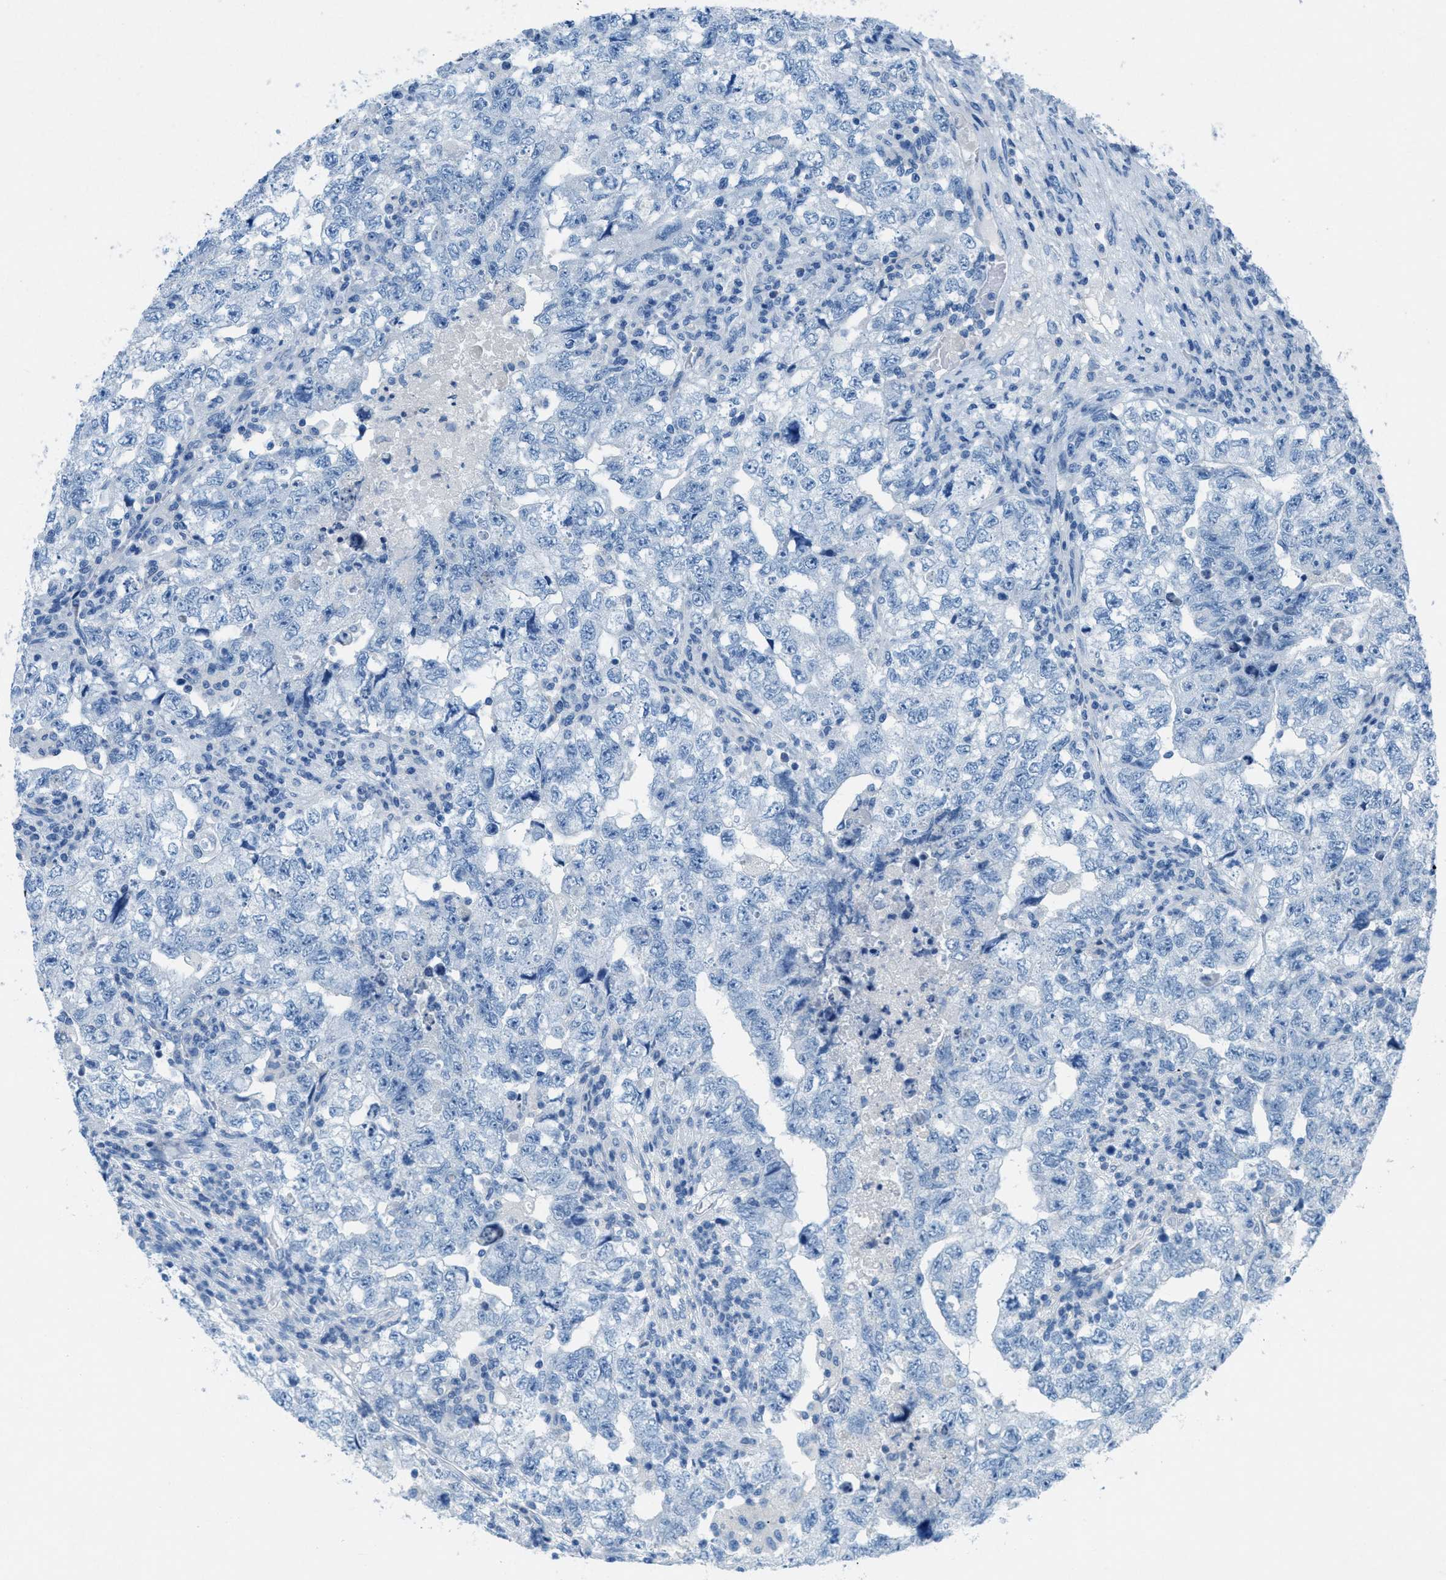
{"staining": {"intensity": "negative", "quantity": "none", "location": "none"}, "tissue": "testis cancer", "cell_type": "Tumor cells", "image_type": "cancer", "snomed": [{"axis": "morphology", "description": "Carcinoma, Embryonal, NOS"}, {"axis": "topography", "description": "Testis"}], "caption": "The IHC micrograph has no significant staining in tumor cells of embryonal carcinoma (testis) tissue.", "gene": "GALNT17", "patient": {"sex": "male", "age": 36}}